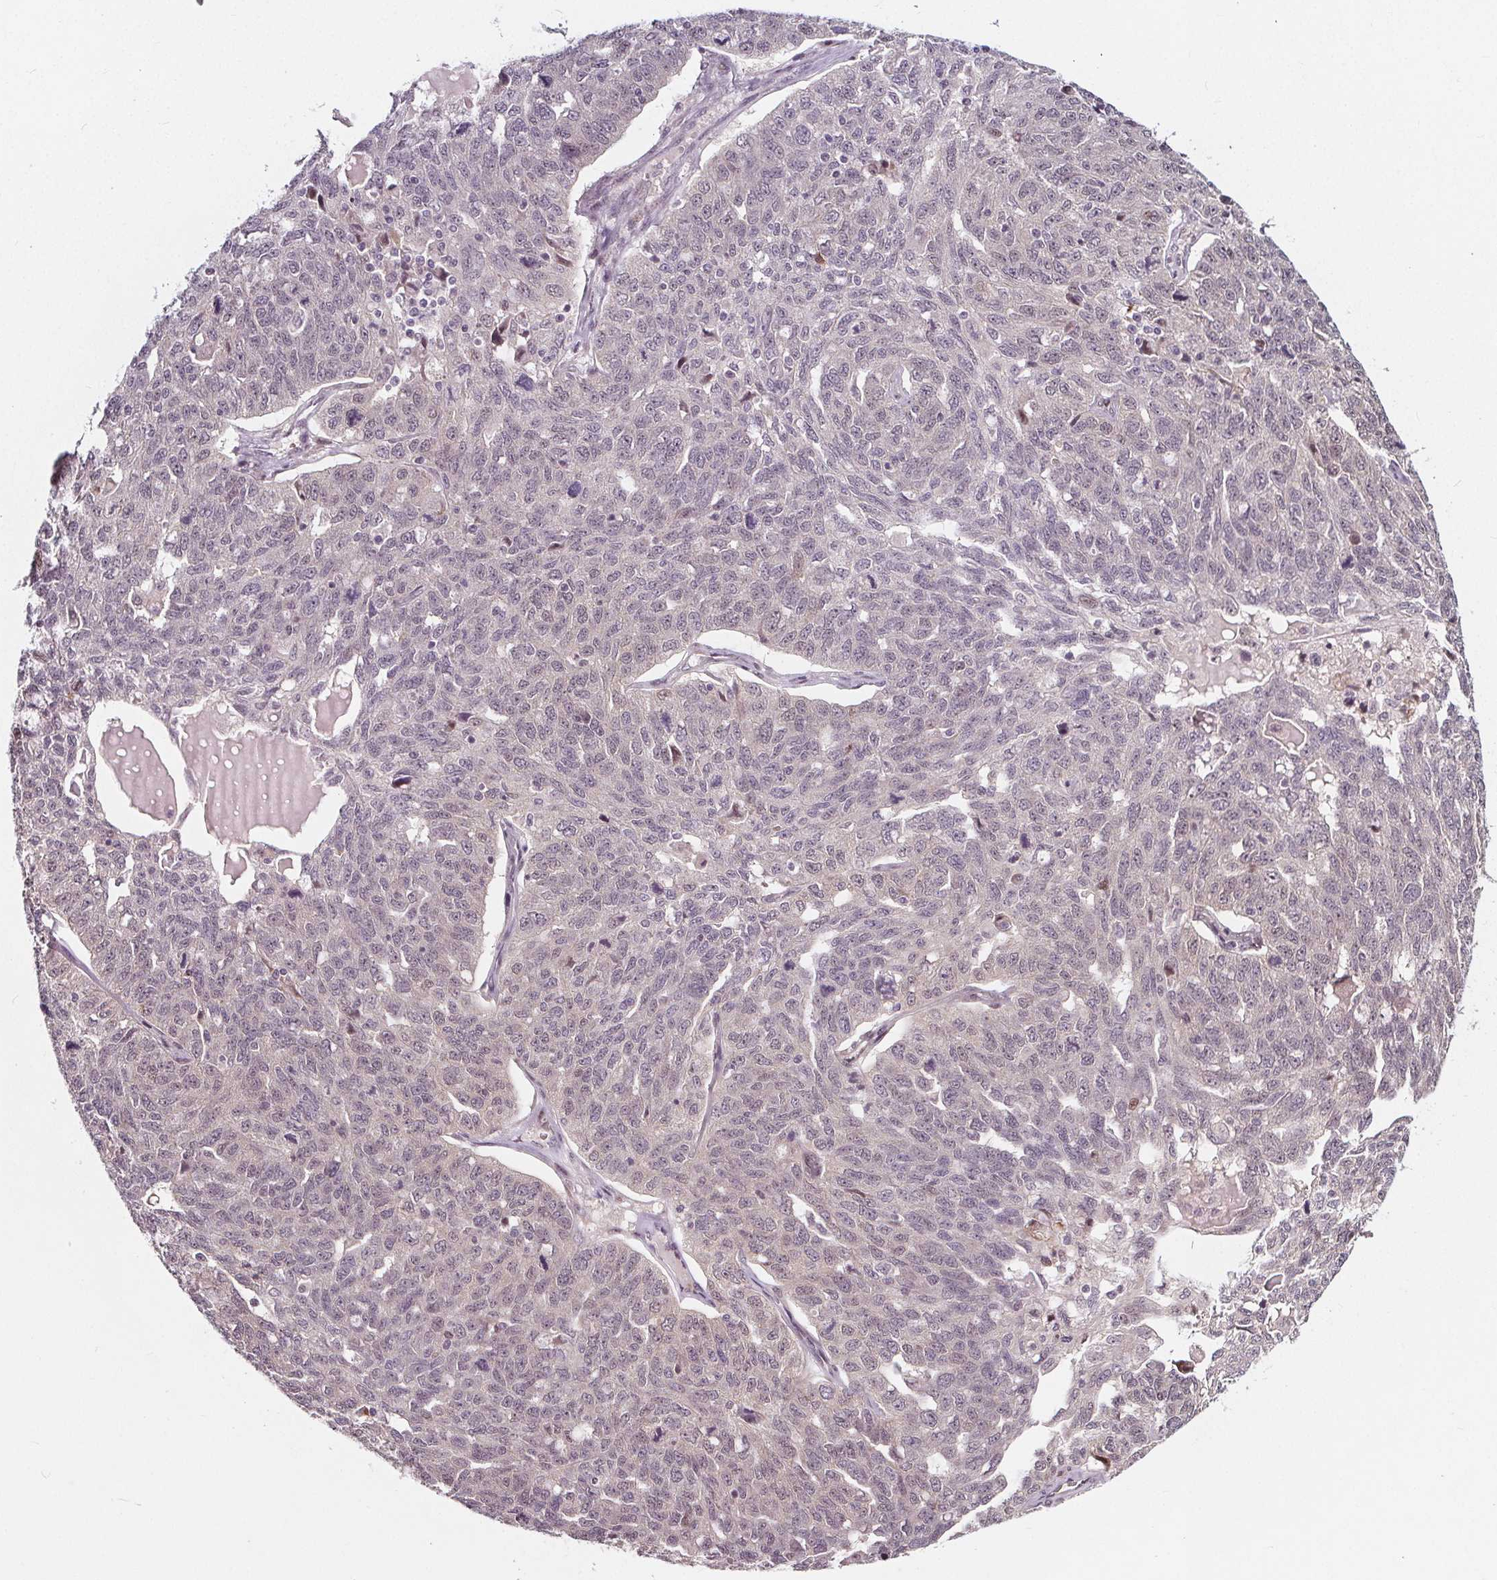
{"staining": {"intensity": "negative", "quantity": "none", "location": "none"}, "tissue": "ovarian cancer", "cell_type": "Tumor cells", "image_type": "cancer", "snomed": [{"axis": "morphology", "description": "Cystadenocarcinoma, serous, NOS"}, {"axis": "topography", "description": "Ovary"}], "caption": "There is no significant positivity in tumor cells of ovarian cancer.", "gene": "AKT1S1", "patient": {"sex": "female", "age": 71}}